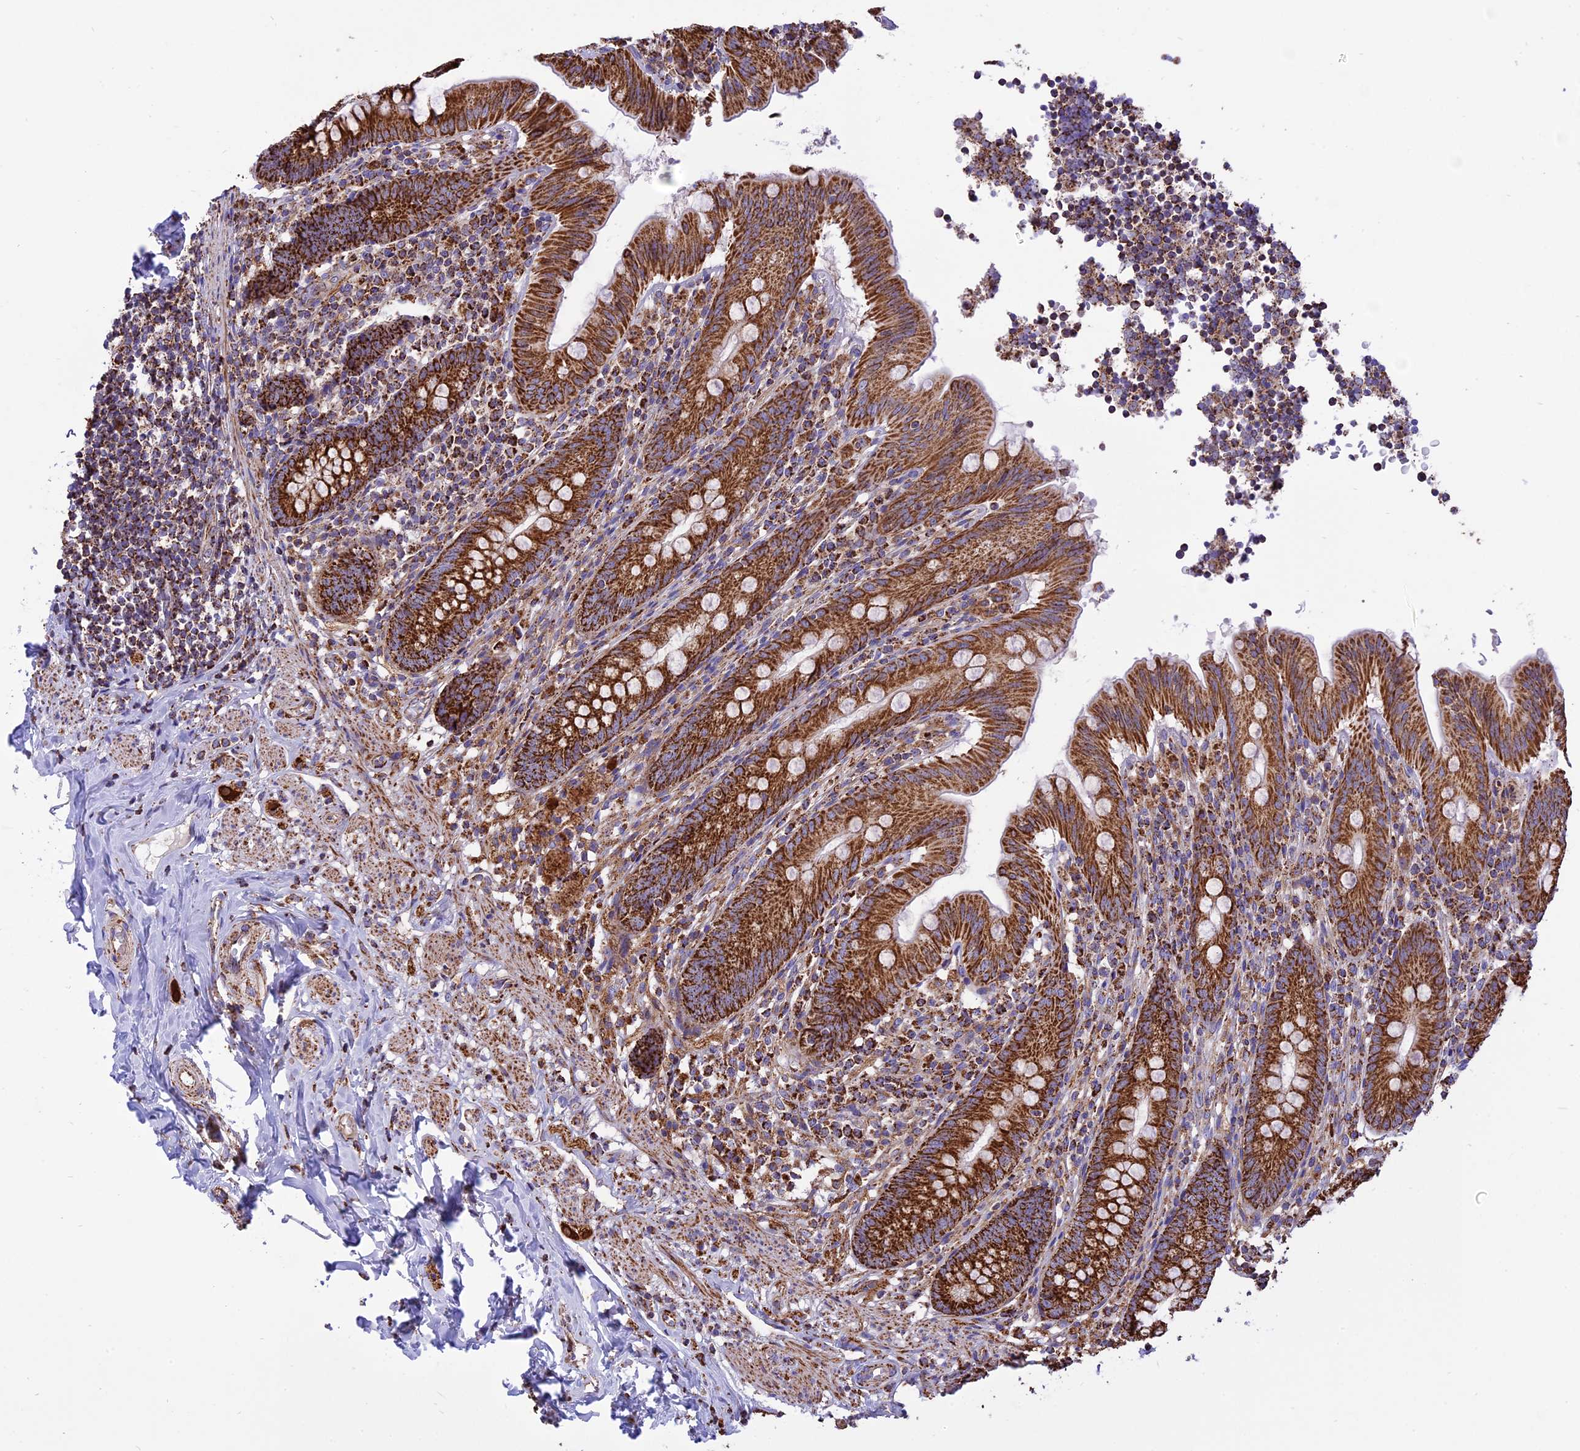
{"staining": {"intensity": "strong", "quantity": ">75%", "location": "cytoplasmic/membranous"}, "tissue": "appendix", "cell_type": "Glandular cells", "image_type": "normal", "snomed": [{"axis": "morphology", "description": "Normal tissue, NOS"}, {"axis": "topography", "description": "Appendix"}], "caption": "Appendix stained for a protein (brown) demonstrates strong cytoplasmic/membranous positive expression in about >75% of glandular cells.", "gene": "TTC4", "patient": {"sex": "male", "age": 55}}